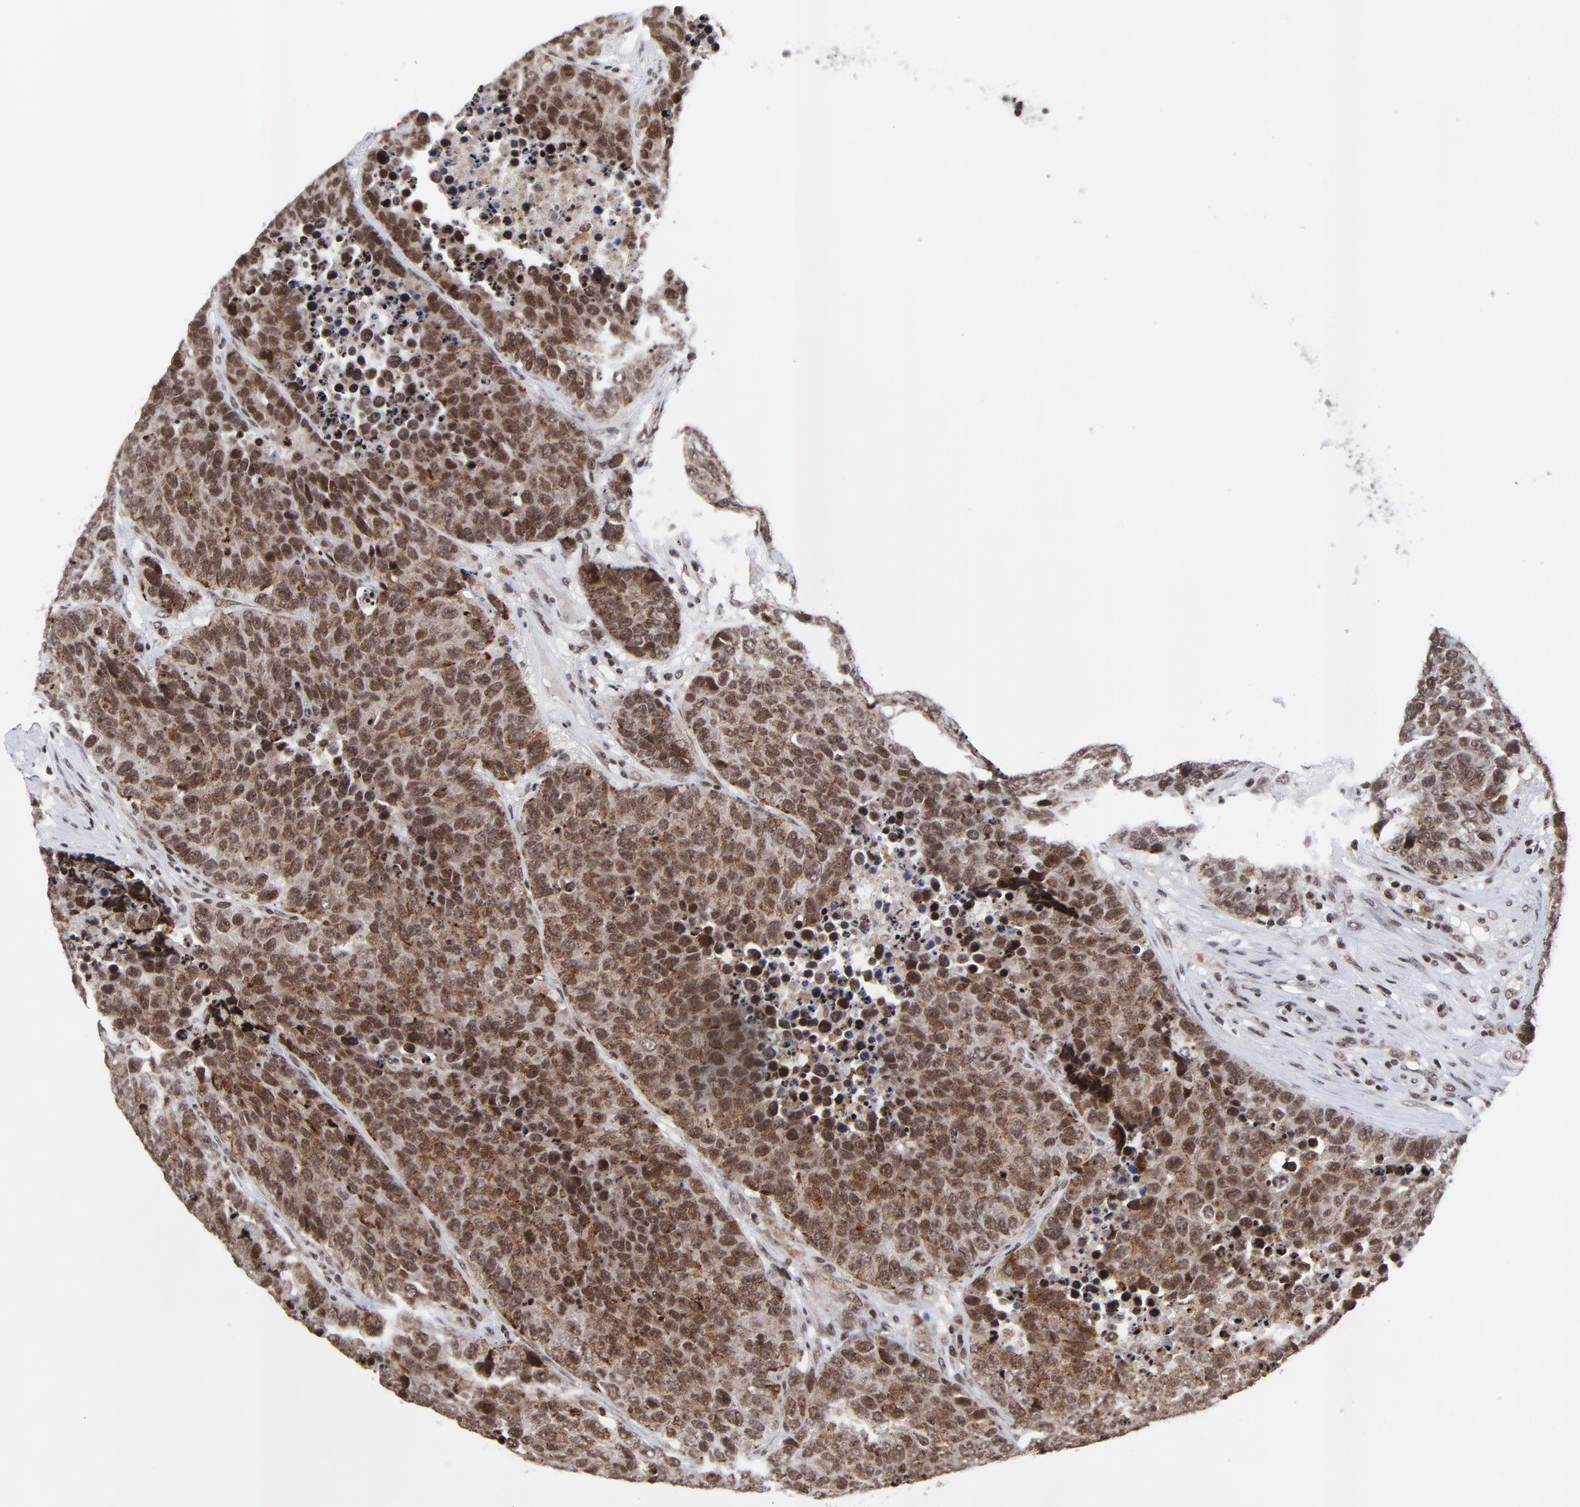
{"staining": {"intensity": "strong", "quantity": ">75%", "location": "cytoplasmic/membranous,nuclear"}, "tissue": "carcinoid", "cell_type": "Tumor cells", "image_type": "cancer", "snomed": [{"axis": "morphology", "description": "Carcinoid, malignant, NOS"}, {"axis": "topography", "description": "Lung"}], "caption": "Immunohistochemistry photomicrograph of human carcinoid stained for a protein (brown), which reveals high levels of strong cytoplasmic/membranous and nuclear staining in approximately >75% of tumor cells.", "gene": "ZNF777", "patient": {"sex": "male", "age": 60}}